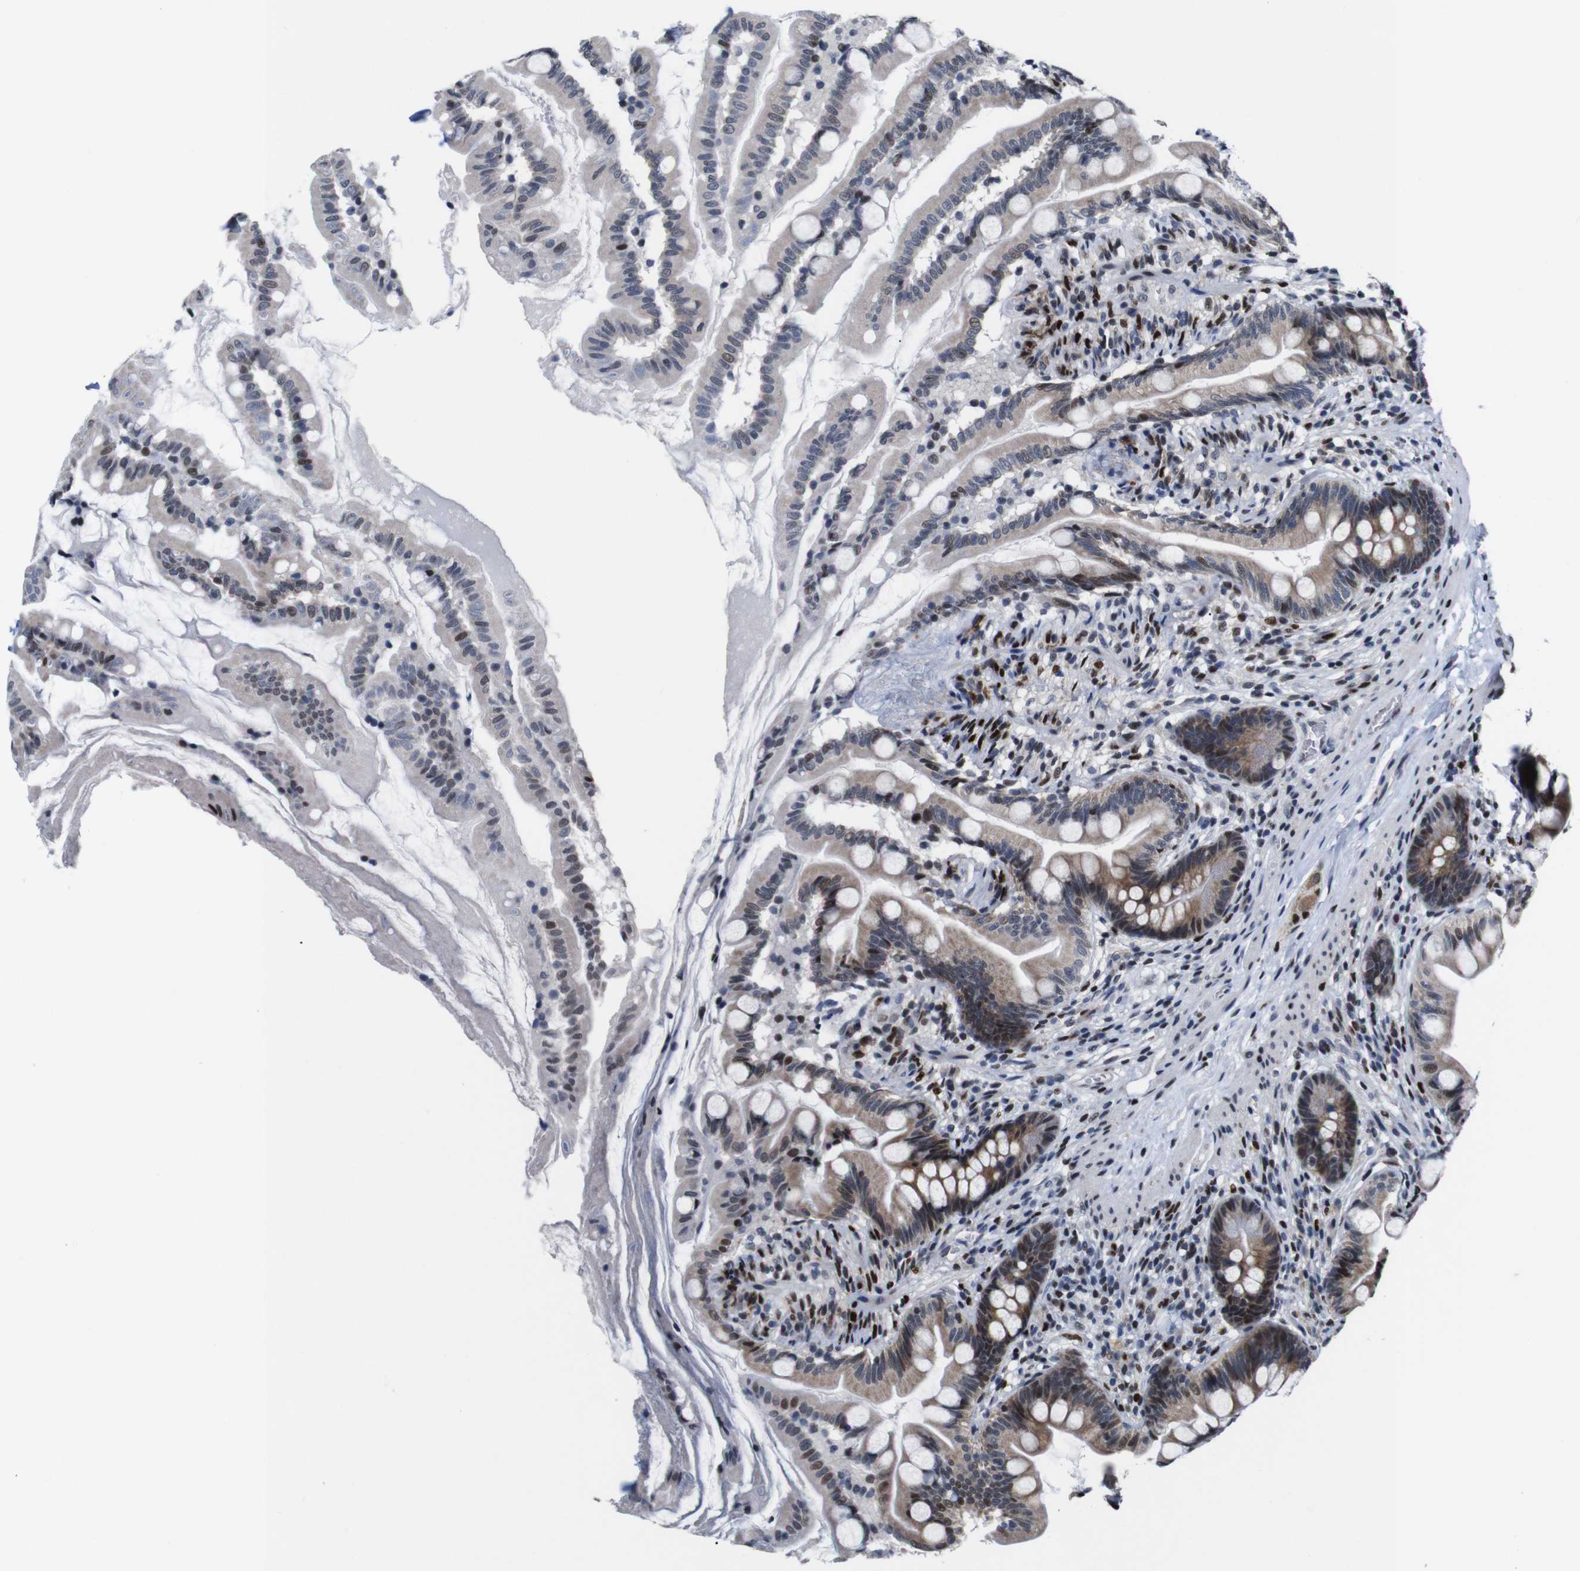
{"staining": {"intensity": "moderate", "quantity": ">75%", "location": "cytoplasmic/membranous,nuclear"}, "tissue": "small intestine", "cell_type": "Glandular cells", "image_type": "normal", "snomed": [{"axis": "morphology", "description": "Normal tissue, NOS"}, {"axis": "topography", "description": "Small intestine"}], "caption": "Protein expression analysis of unremarkable small intestine demonstrates moderate cytoplasmic/membranous,nuclear positivity in approximately >75% of glandular cells.", "gene": "GATA6", "patient": {"sex": "female", "age": 56}}